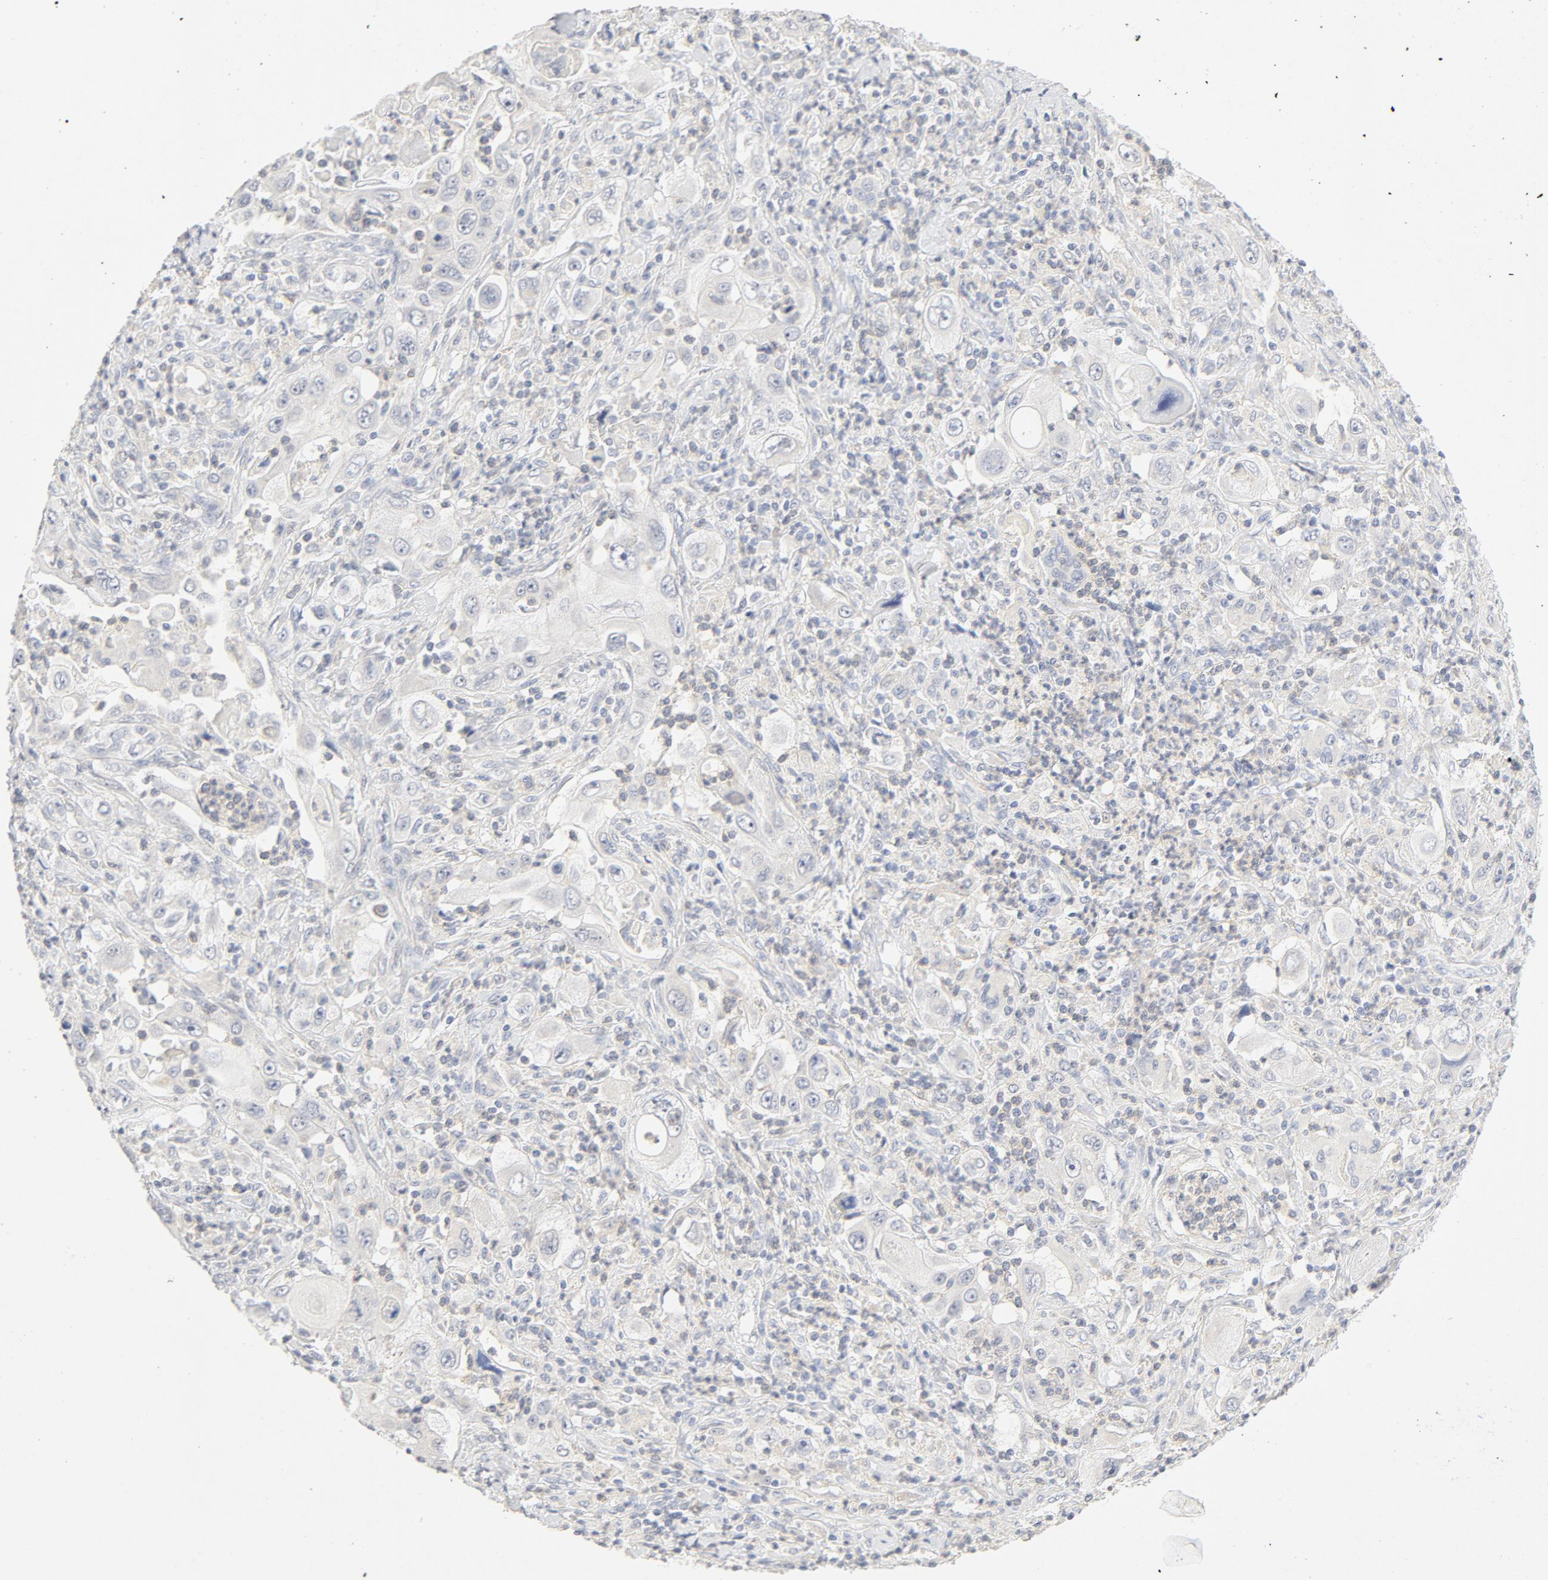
{"staining": {"intensity": "negative", "quantity": "none", "location": "none"}, "tissue": "pancreatic cancer", "cell_type": "Tumor cells", "image_type": "cancer", "snomed": [{"axis": "morphology", "description": "Adenocarcinoma, NOS"}, {"axis": "topography", "description": "Pancreas"}], "caption": "This is a micrograph of IHC staining of pancreatic cancer, which shows no expression in tumor cells. (DAB (3,3'-diaminobenzidine) immunohistochemistry visualized using brightfield microscopy, high magnification).", "gene": "PGM1", "patient": {"sex": "male", "age": 70}}